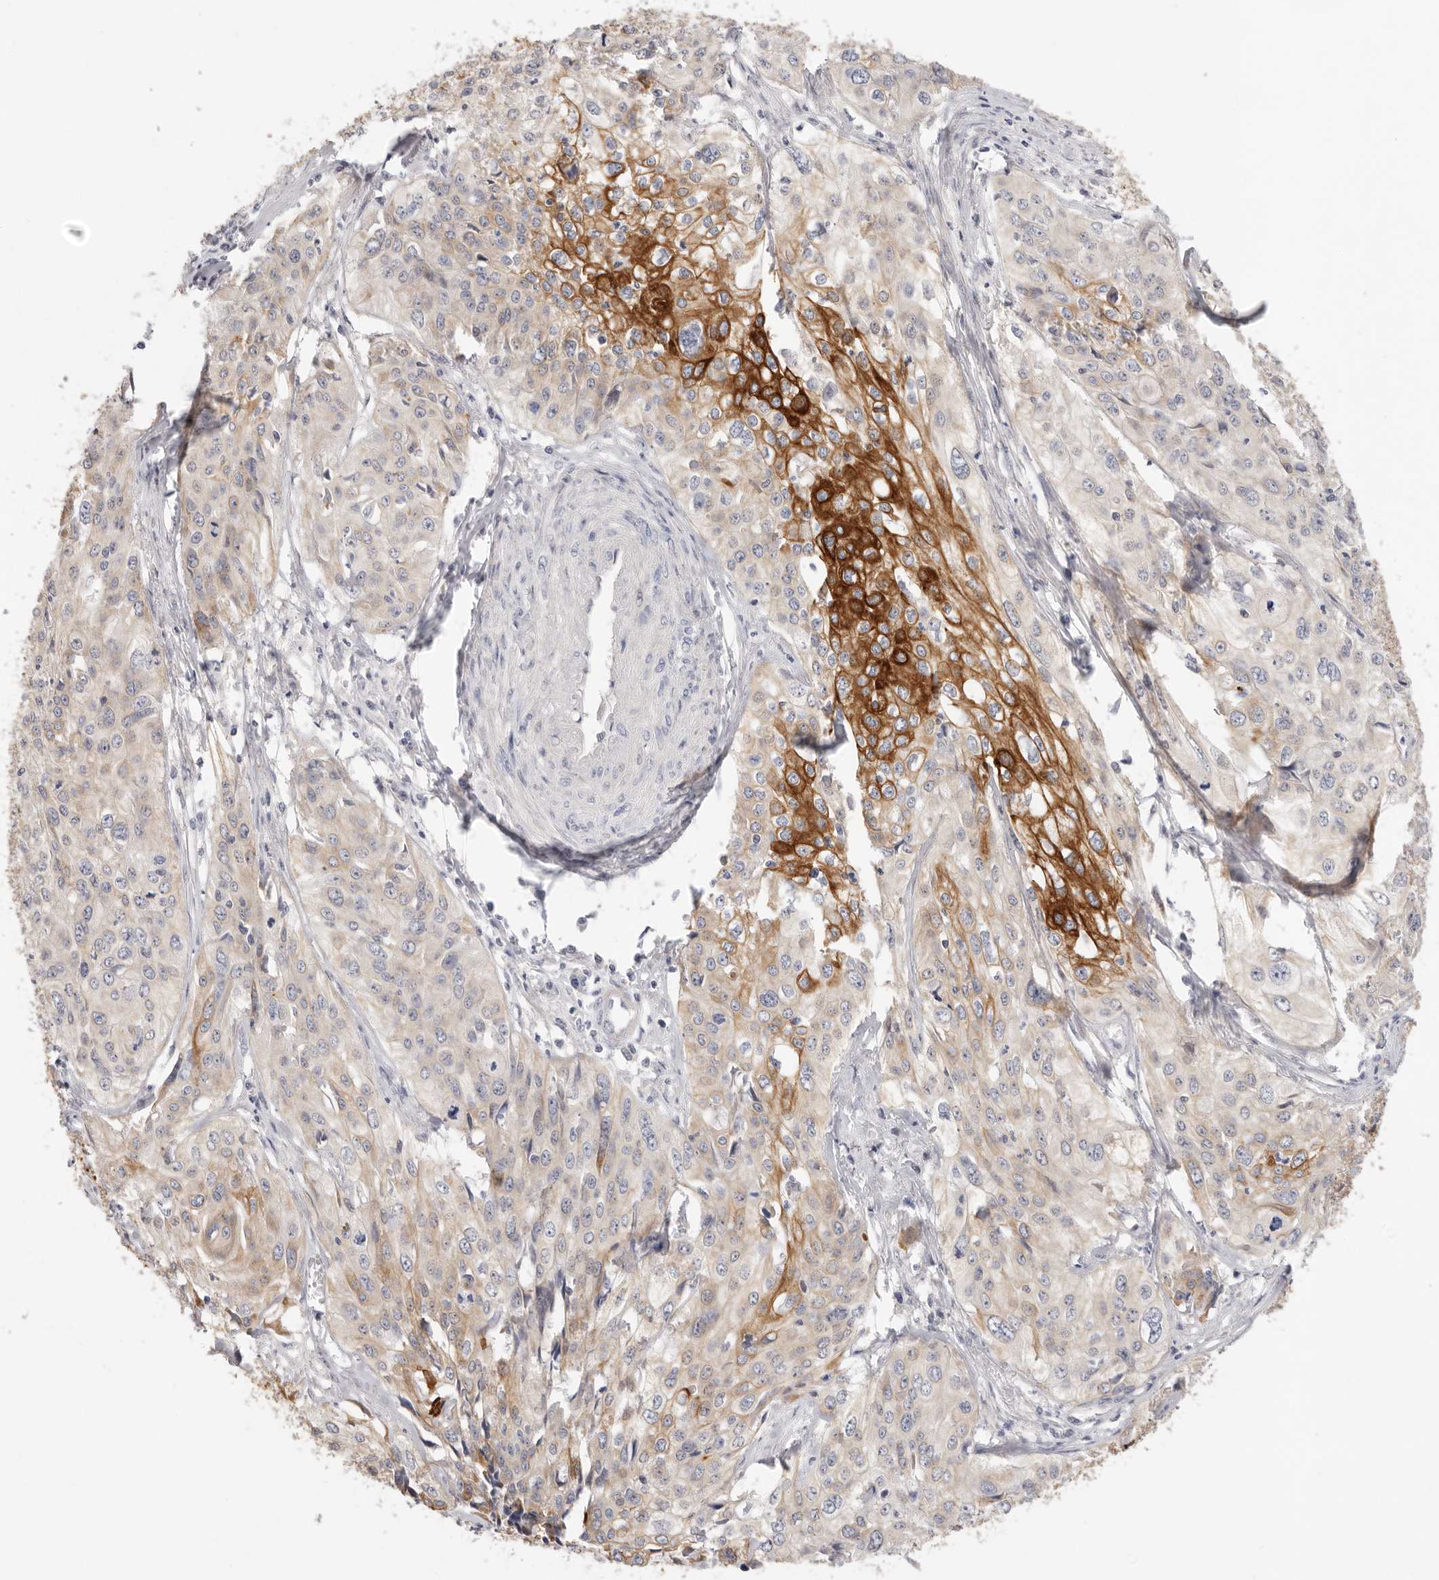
{"staining": {"intensity": "strong", "quantity": "25%-75%", "location": "cytoplasmic/membranous"}, "tissue": "cervical cancer", "cell_type": "Tumor cells", "image_type": "cancer", "snomed": [{"axis": "morphology", "description": "Squamous cell carcinoma, NOS"}, {"axis": "topography", "description": "Cervix"}], "caption": "High-power microscopy captured an immunohistochemistry micrograph of squamous cell carcinoma (cervical), revealing strong cytoplasmic/membranous positivity in approximately 25%-75% of tumor cells.", "gene": "USH1C", "patient": {"sex": "female", "age": 31}}